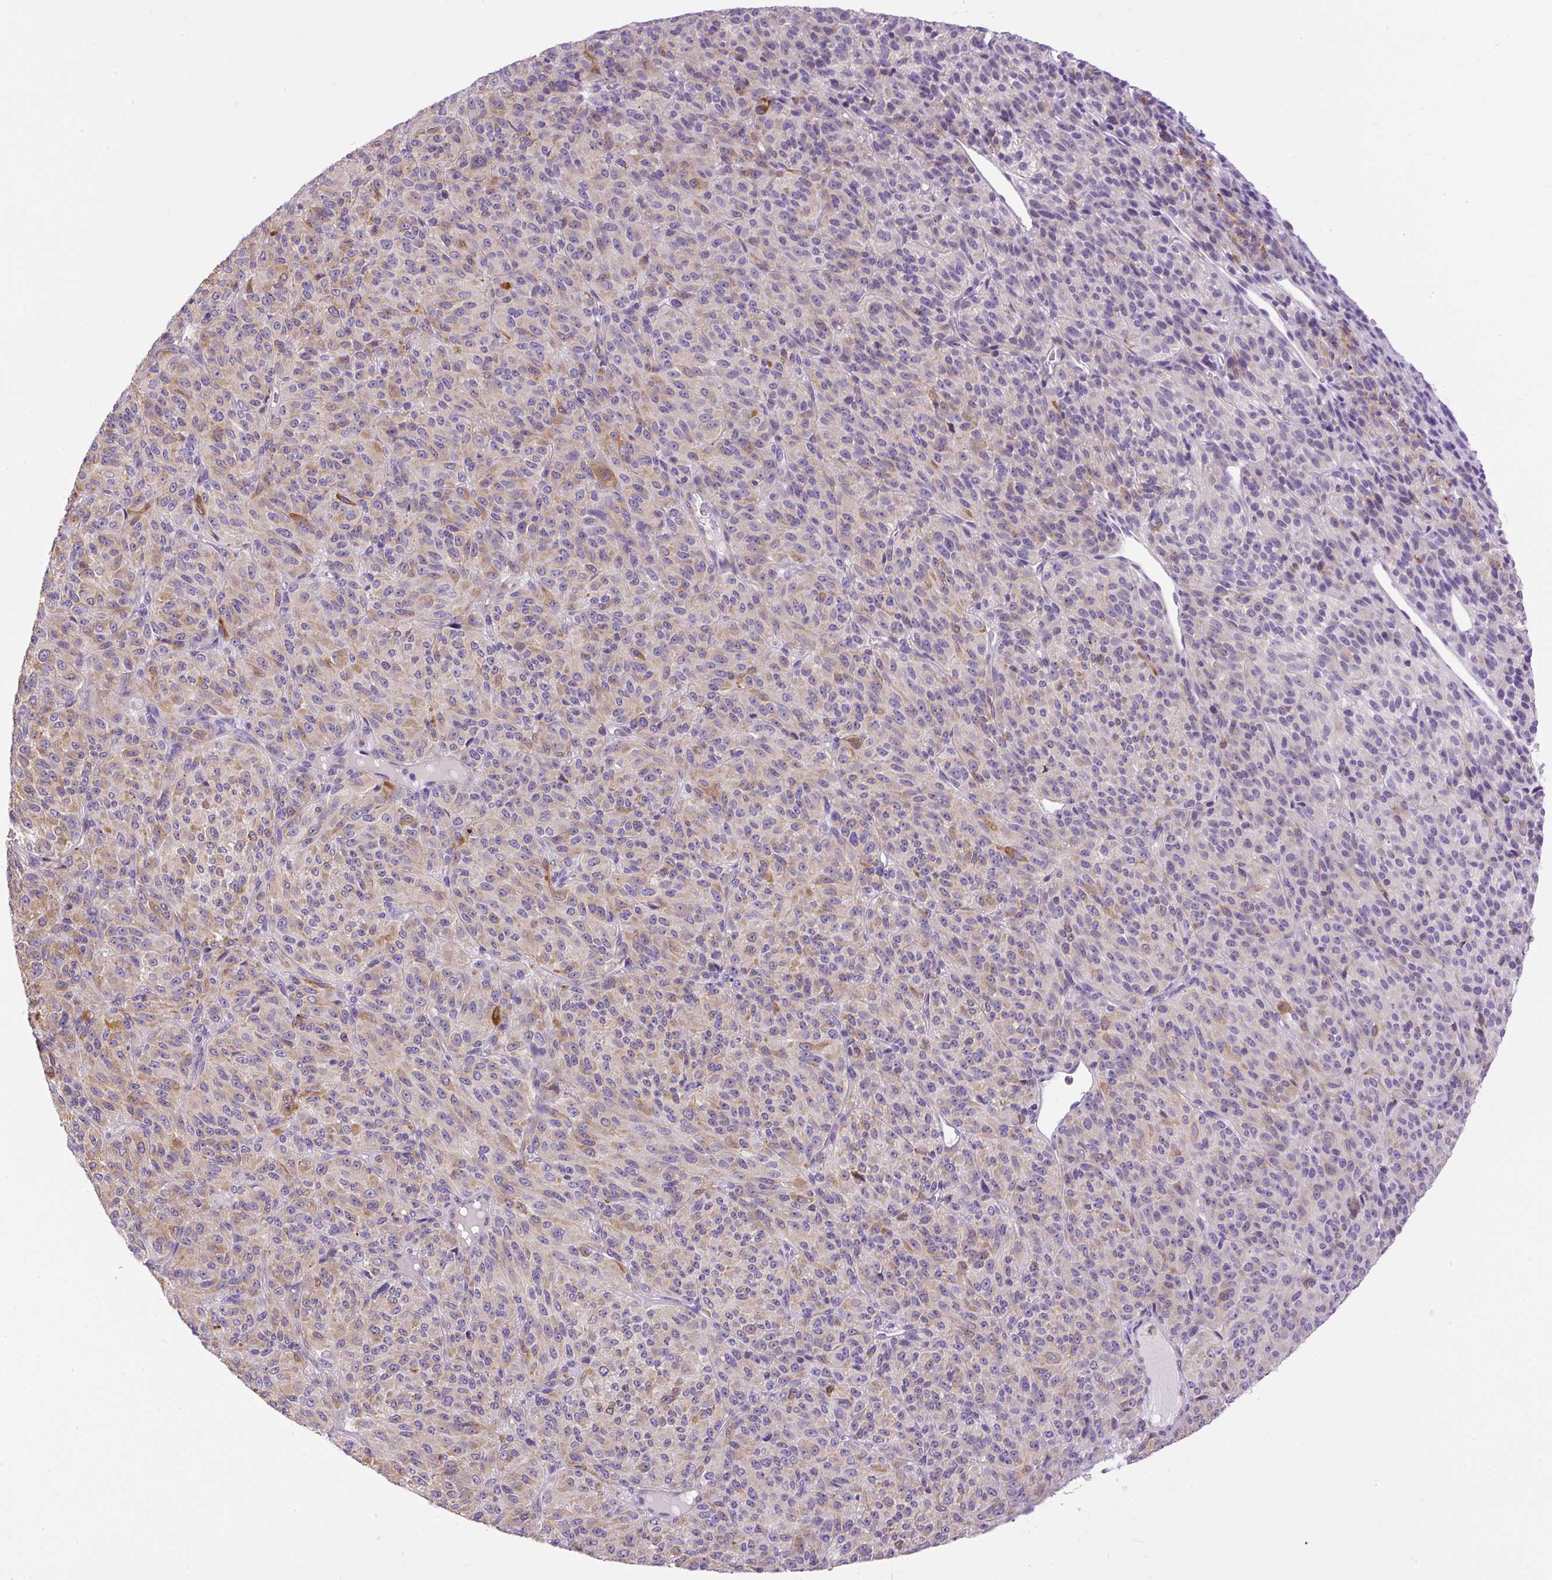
{"staining": {"intensity": "moderate", "quantity": "25%-75%", "location": "cytoplasmic/membranous"}, "tissue": "melanoma", "cell_type": "Tumor cells", "image_type": "cancer", "snomed": [{"axis": "morphology", "description": "Malignant melanoma, Metastatic site"}, {"axis": "topography", "description": "Brain"}], "caption": "Immunohistochemistry photomicrograph of human melanoma stained for a protein (brown), which displays medium levels of moderate cytoplasmic/membranous positivity in approximately 25%-75% of tumor cells.", "gene": "CFAP47", "patient": {"sex": "female", "age": 56}}